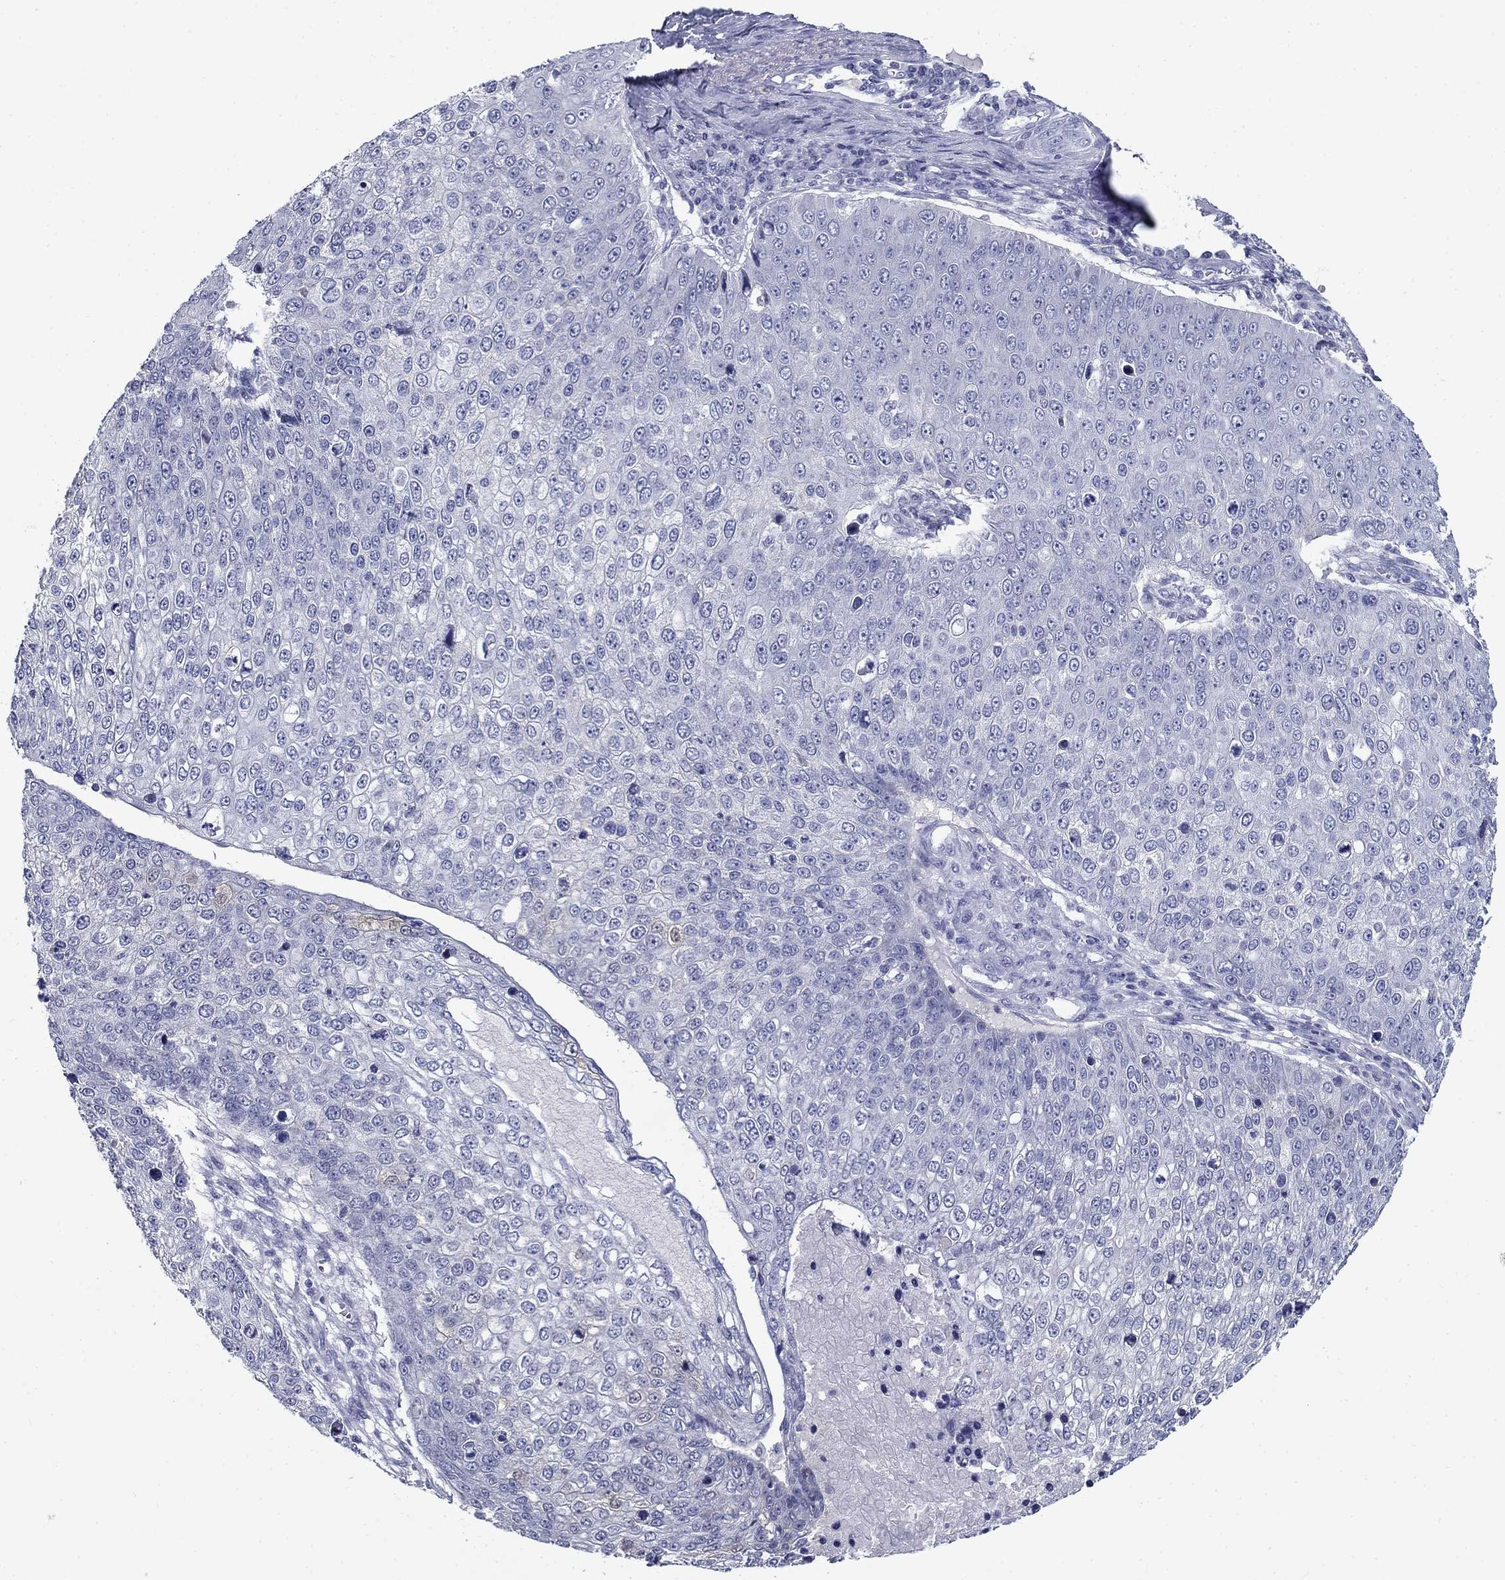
{"staining": {"intensity": "negative", "quantity": "none", "location": "none"}, "tissue": "skin cancer", "cell_type": "Tumor cells", "image_type": "cancer", "snomed": [{"axis": "morphology", "description": "Squamous cell carcinoma, NOS"}, {"axis": "topography", "description": "Skin"}], "caption": "Photomicrograph shows no significant protein staining in tumor cells of skin cancer (squamous cell carcinoma).", "gene": "C4orf19", "patient": {"sex": "male", "age": 71}}